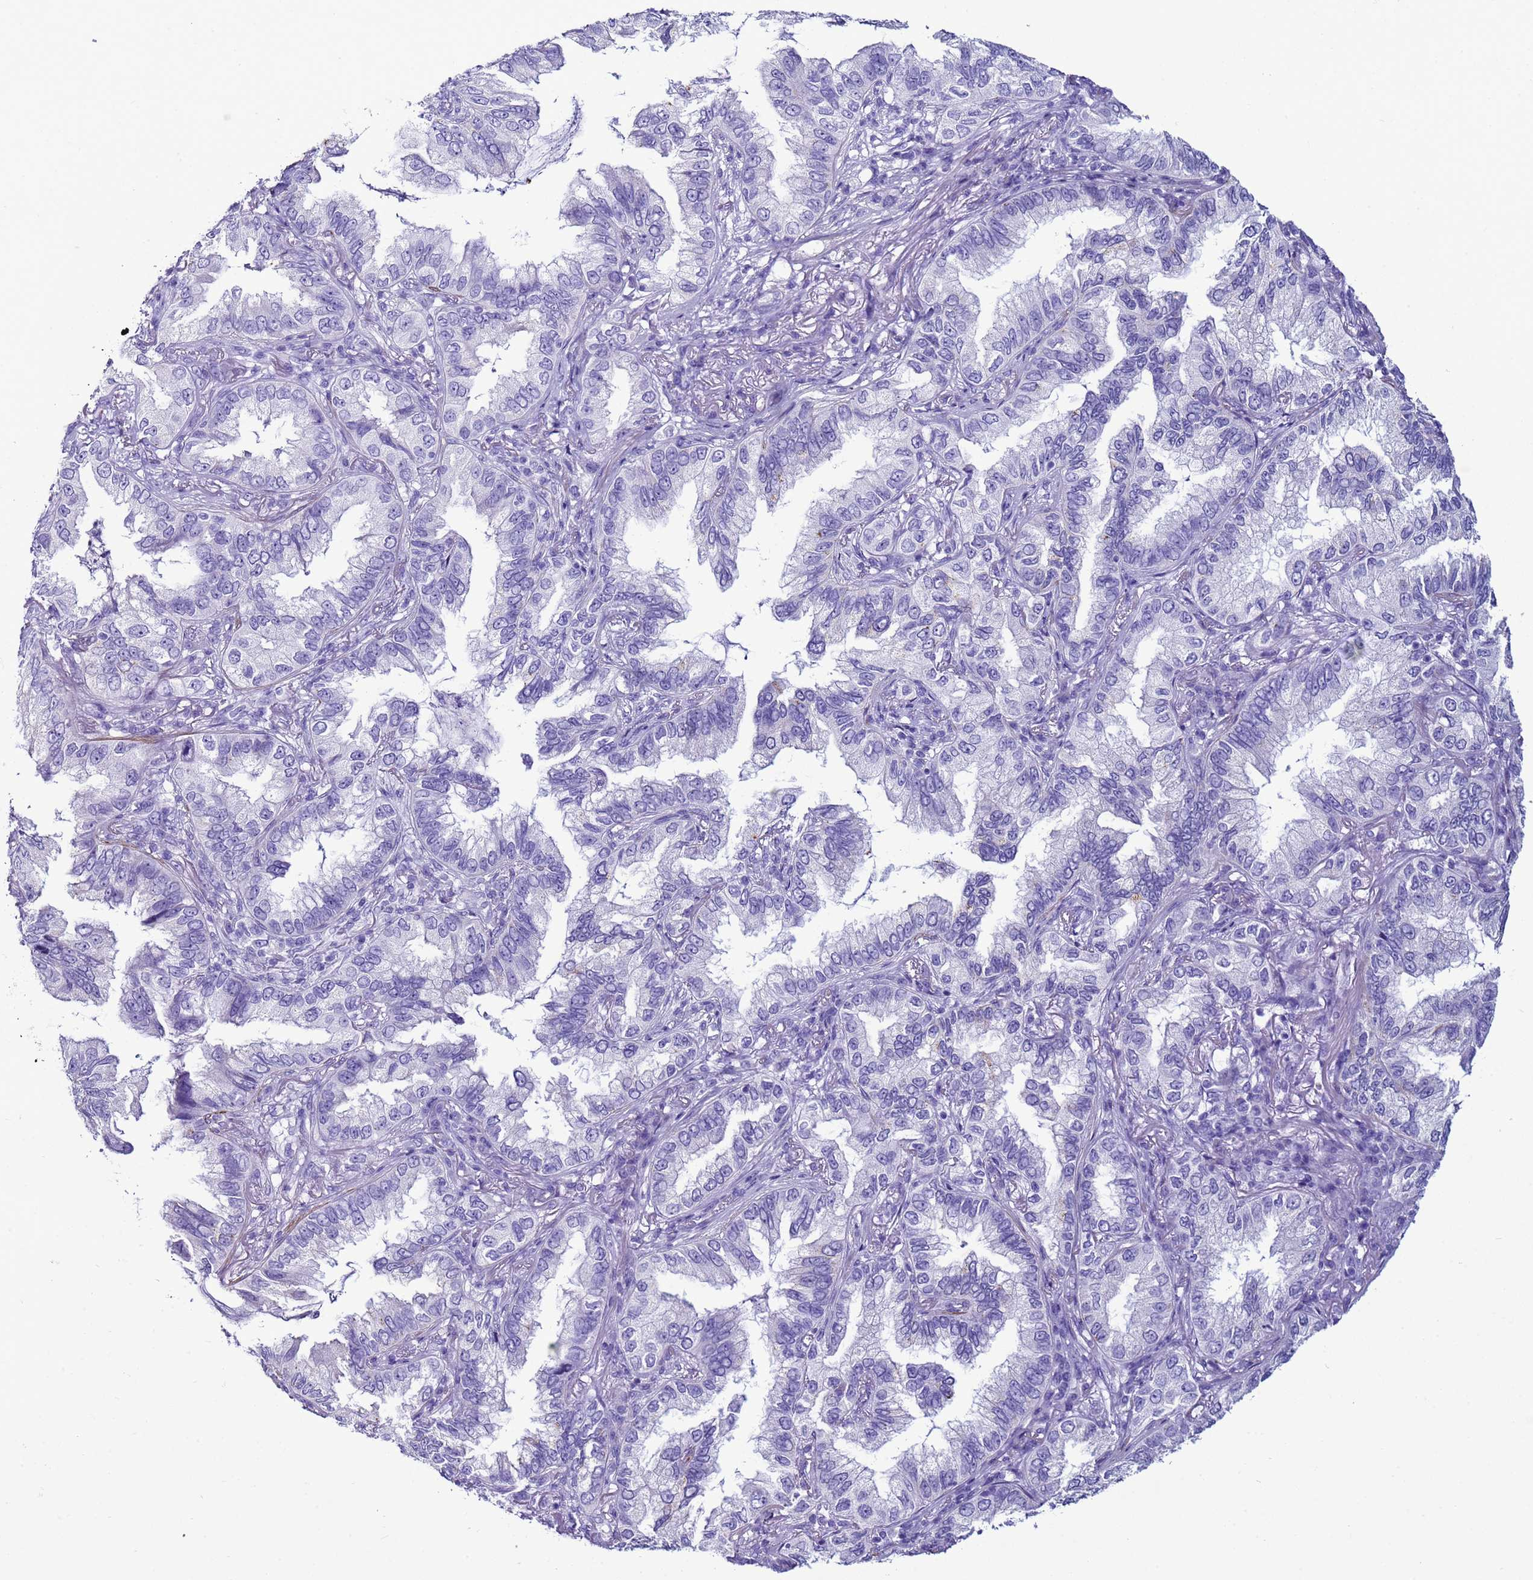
{"staining": {"intensity": "negative", "quantity": "none", "location": "none"}, "tissue": "lung cancer", "cell_type": "Tumor cells", "image_type": "cancer", "snomed": [{"axis": "morphology", "description": "Adenocarcinoma, NOS"}, {"axis": "topography", "description": "Lung"}], "caption": "Immunohistochemical staining of lung adenocarcinoma shows no significant staining in tumor cells.", "gene": "LCMT1", "patient": {"sex": "female", "age": 69}}